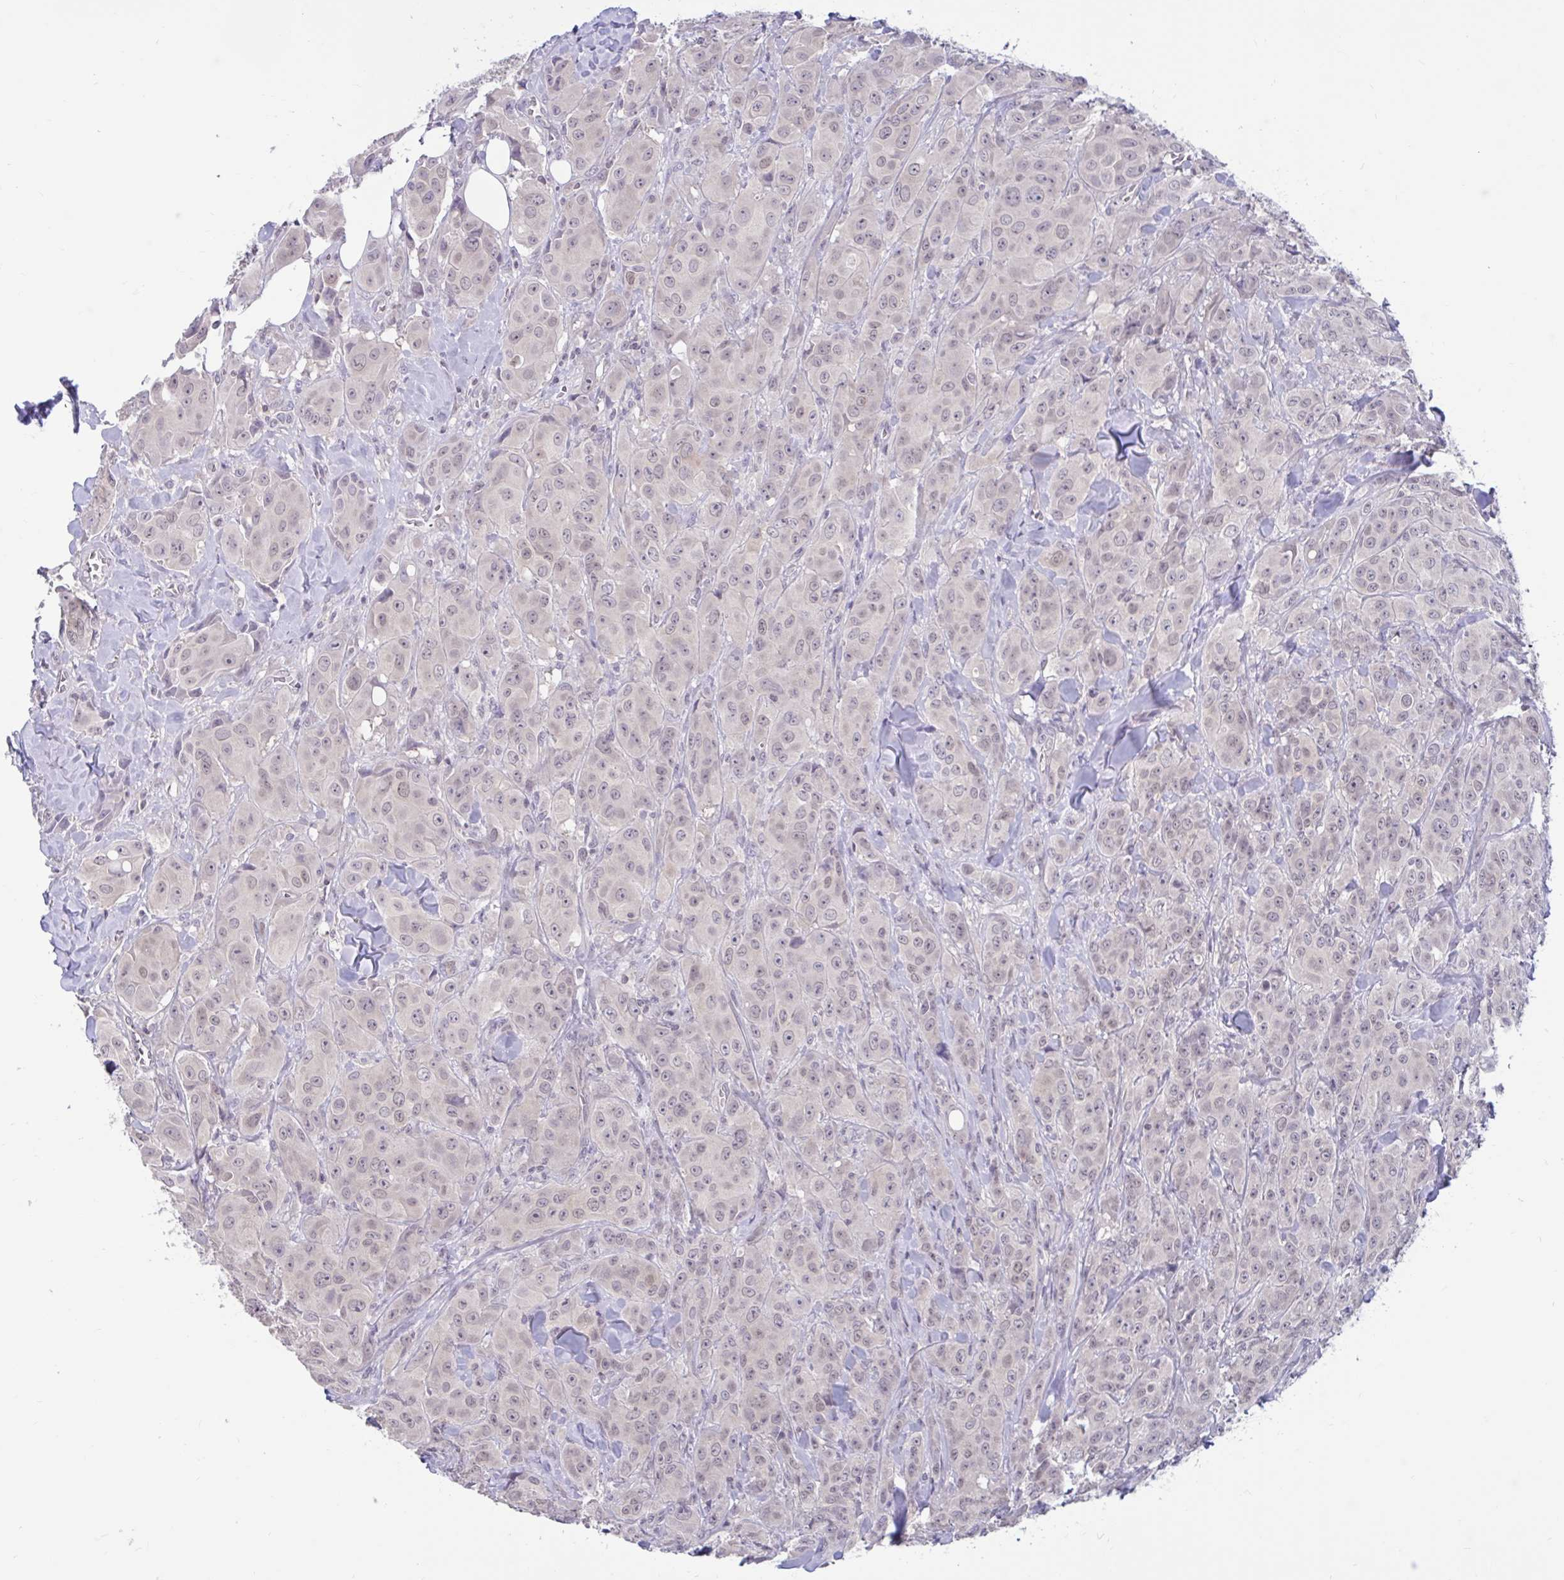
{"staining": {"intensity": "weak", "quantity": "25%-75%", "location": "nuclear"}, "tissue": "breast cancer", "cell_type": "Tumor cells", "image_type": "cancer", "snomed": [{"axis": "morphology", "description": "Normal tissue, NOS"}, {"axis": "morphology", "description": "Duct carcinoma"}, {"axis": "topography", "description": "Breast"}], "caption": "Immunohistochemical staining of breast cancer exhibits low levels of weak nuclear positivity in about 25%-75% of tumor cells.", "gene": "ARPP19", "patient": {"sex": "female", "age": 43}}